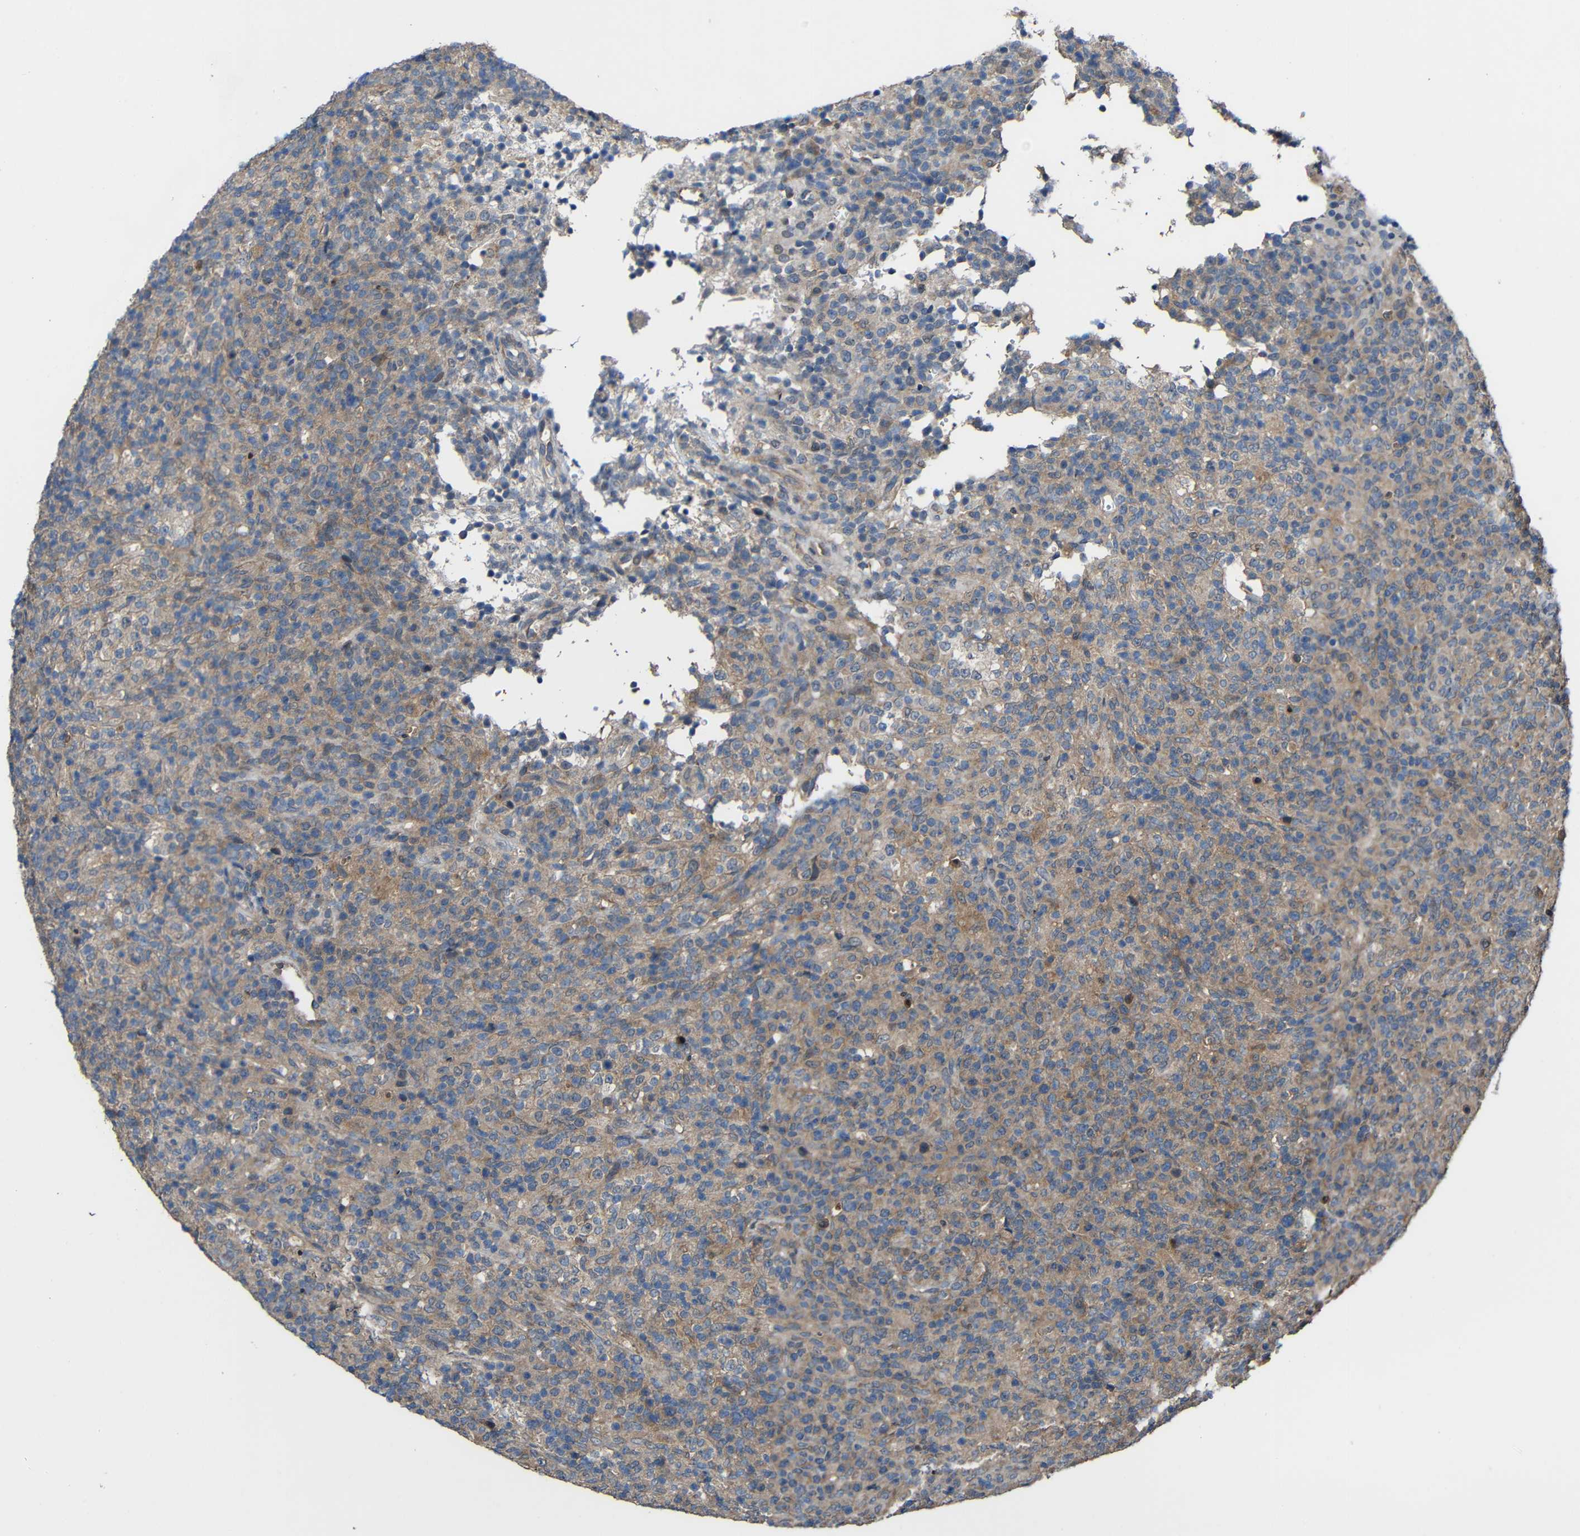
{"staining": {"intensity": "weak", "quantity": ">75%", "location": "cytoplasmic/membranous"}, "tissue": "lymphoma", "cell_type": "Tumor cells", "image_type": "cancer", "snomed": [{"axis": "morphology", "description": "Malignant lymphoma, non-Hodgkin's type, High grade"}, {"axis": "topography", "description": "Lymph node"}], "caption": "Immunohistochemical staining of human lymphoma displays low levels of weak cytoplasmic/membranous protein positivity in approximately >75% of tumor cells.", "gene": "CHST9", "patient": {"sex": "female", "age": 76}}